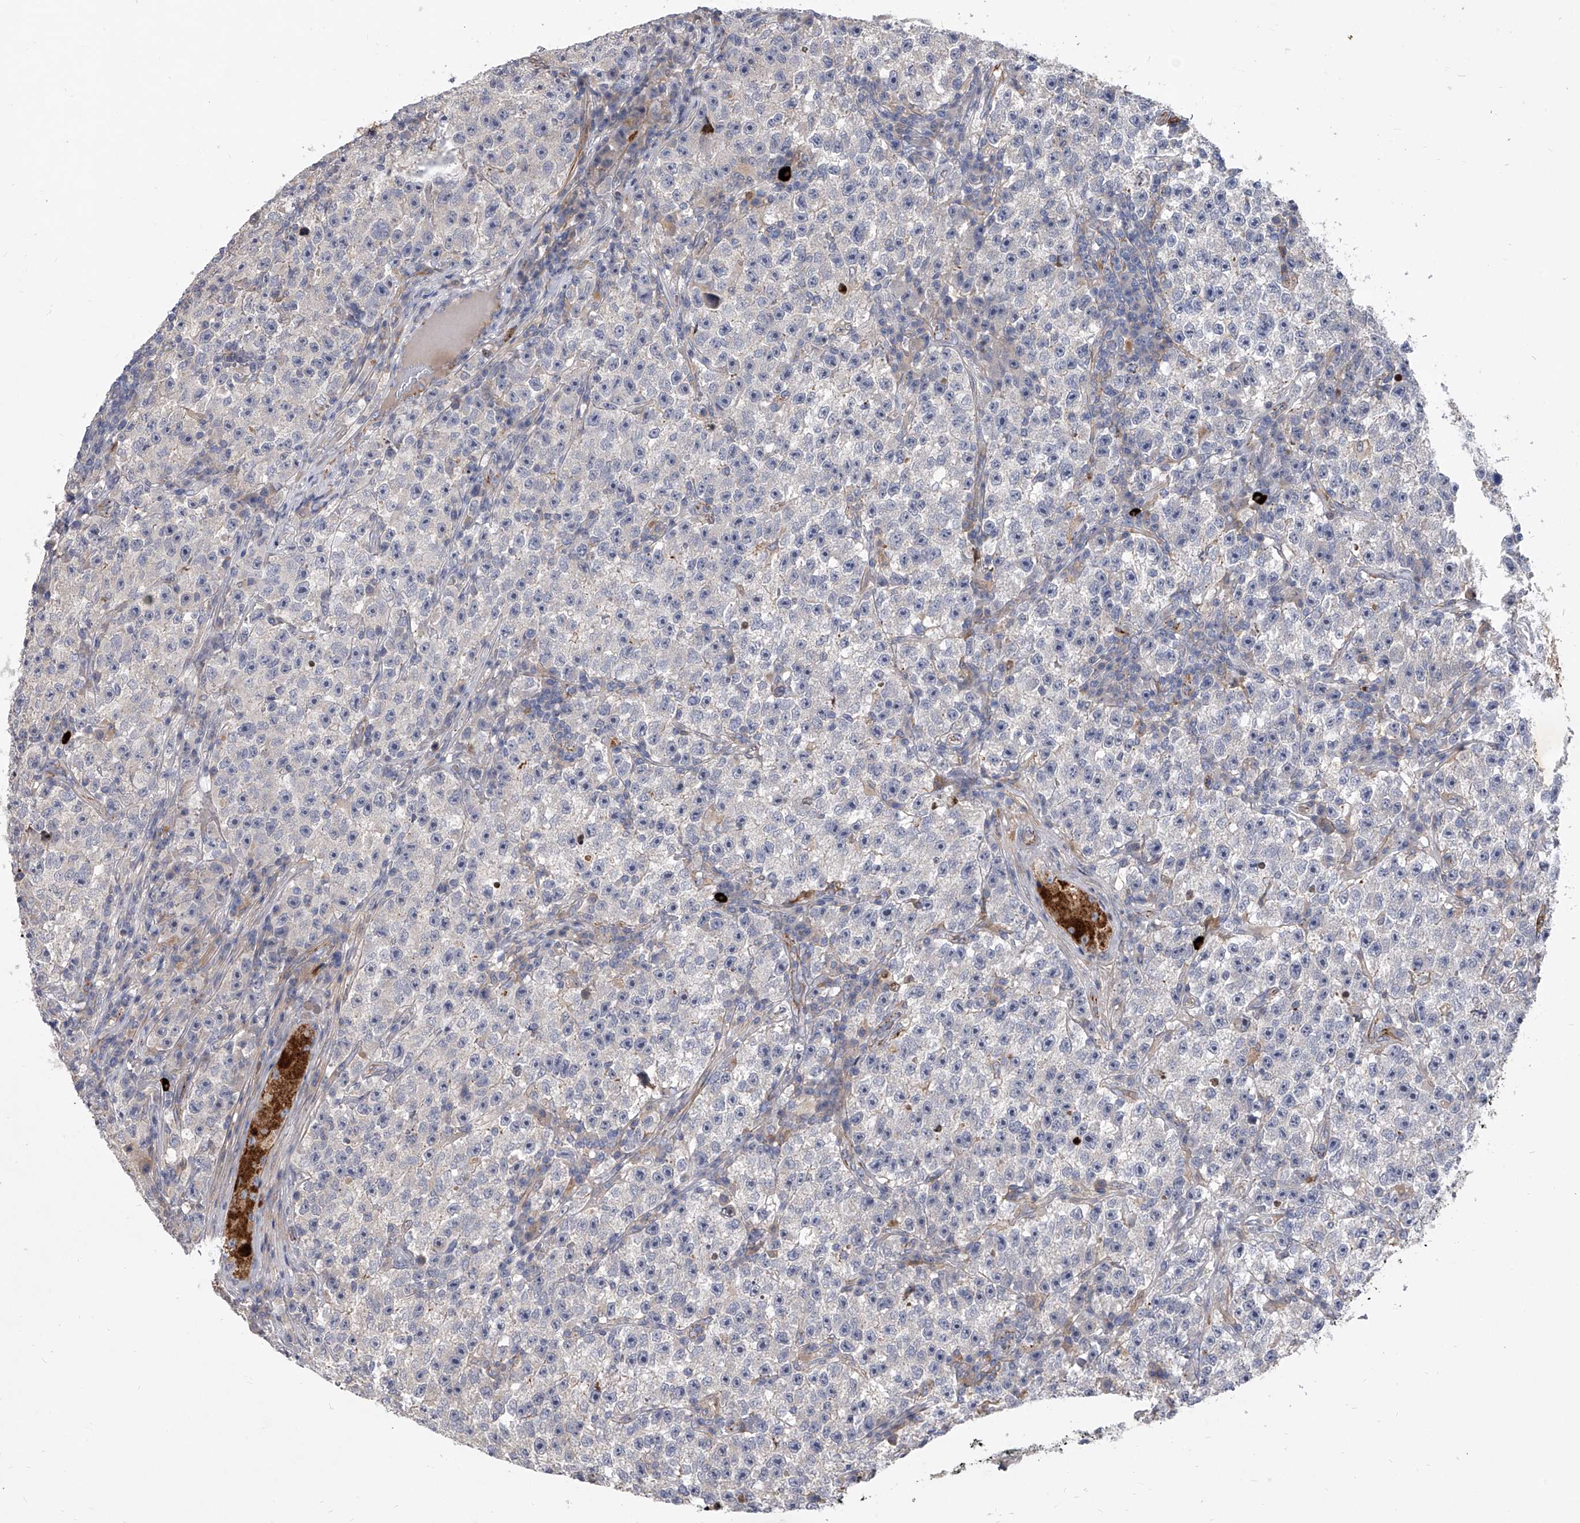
{"staining": {"intensity": "negative", "quantity": "none", "location": "none"}, "tissue": "testis cancer", "cell_type": "Tumor cells", "image_type": "cancer", "snomed": [{"axis": "morphology", "description": "Seminoma, NOS"}, {"axis": "topography", "description": "Testis"}], "caption": "Tumor cells are negative for protein expression in human seminoma (testis).", "gene": "MINDY4", "patient": {"sex": "male", "age": 22}}